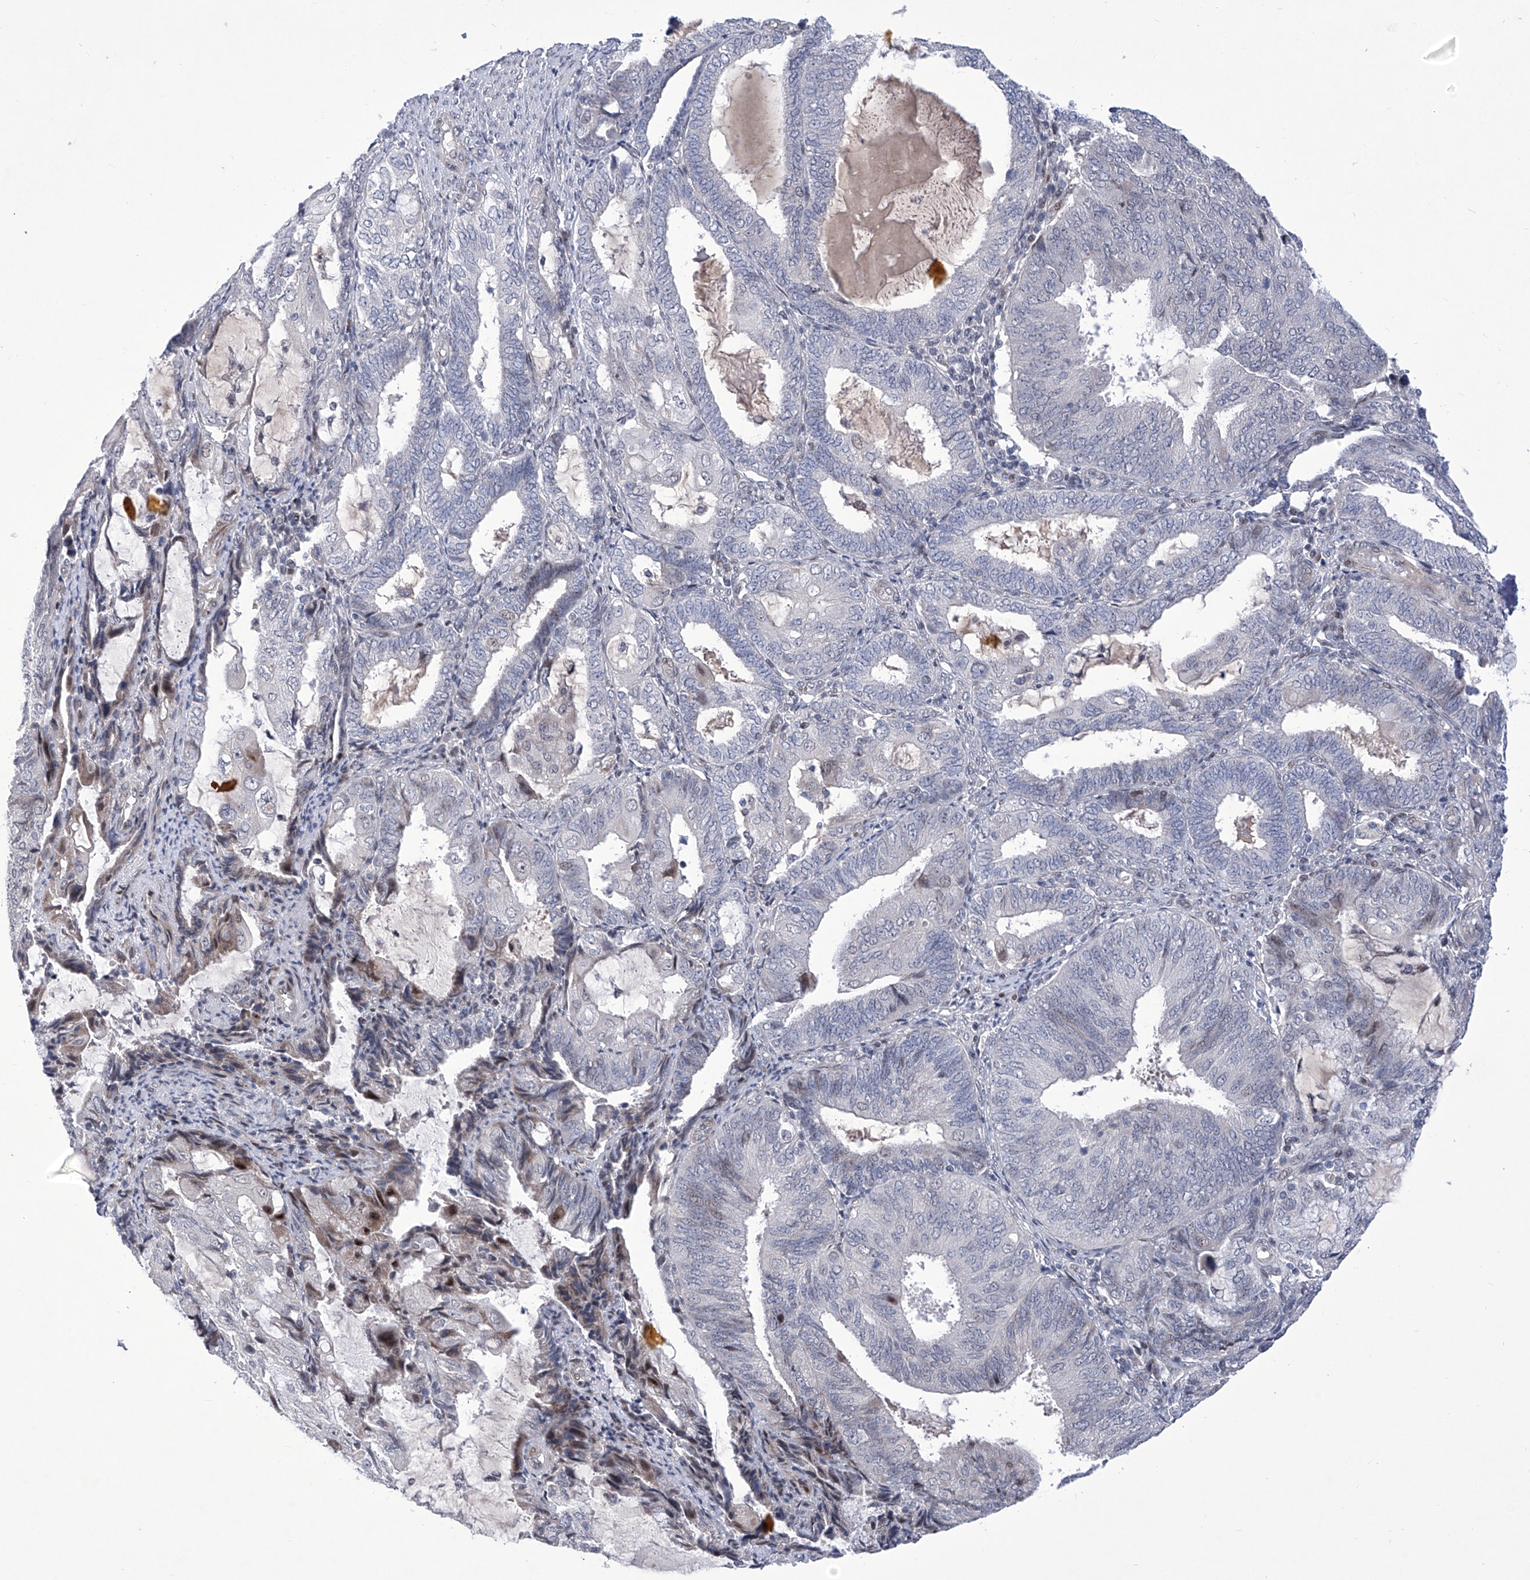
{"staining": {"intensity": "weak", "quantity": "<25%", "location": "nuclear"}, "tissue": "endometrial cancer", "cell_type": "Tumor cells", "image_type": "cancer", "snomed": [{"axis": "morphology", "description": "Adenocarcinoma, NOS"}, {"axis": "topography", "description": "Endometrium"}], "caption": "Image shows no protein positivity in tumor cells of adenocarcinoma (endometrial) tissue.", "gene": "NUFIP1", "patient": {"sex": "female", "age": 81}}